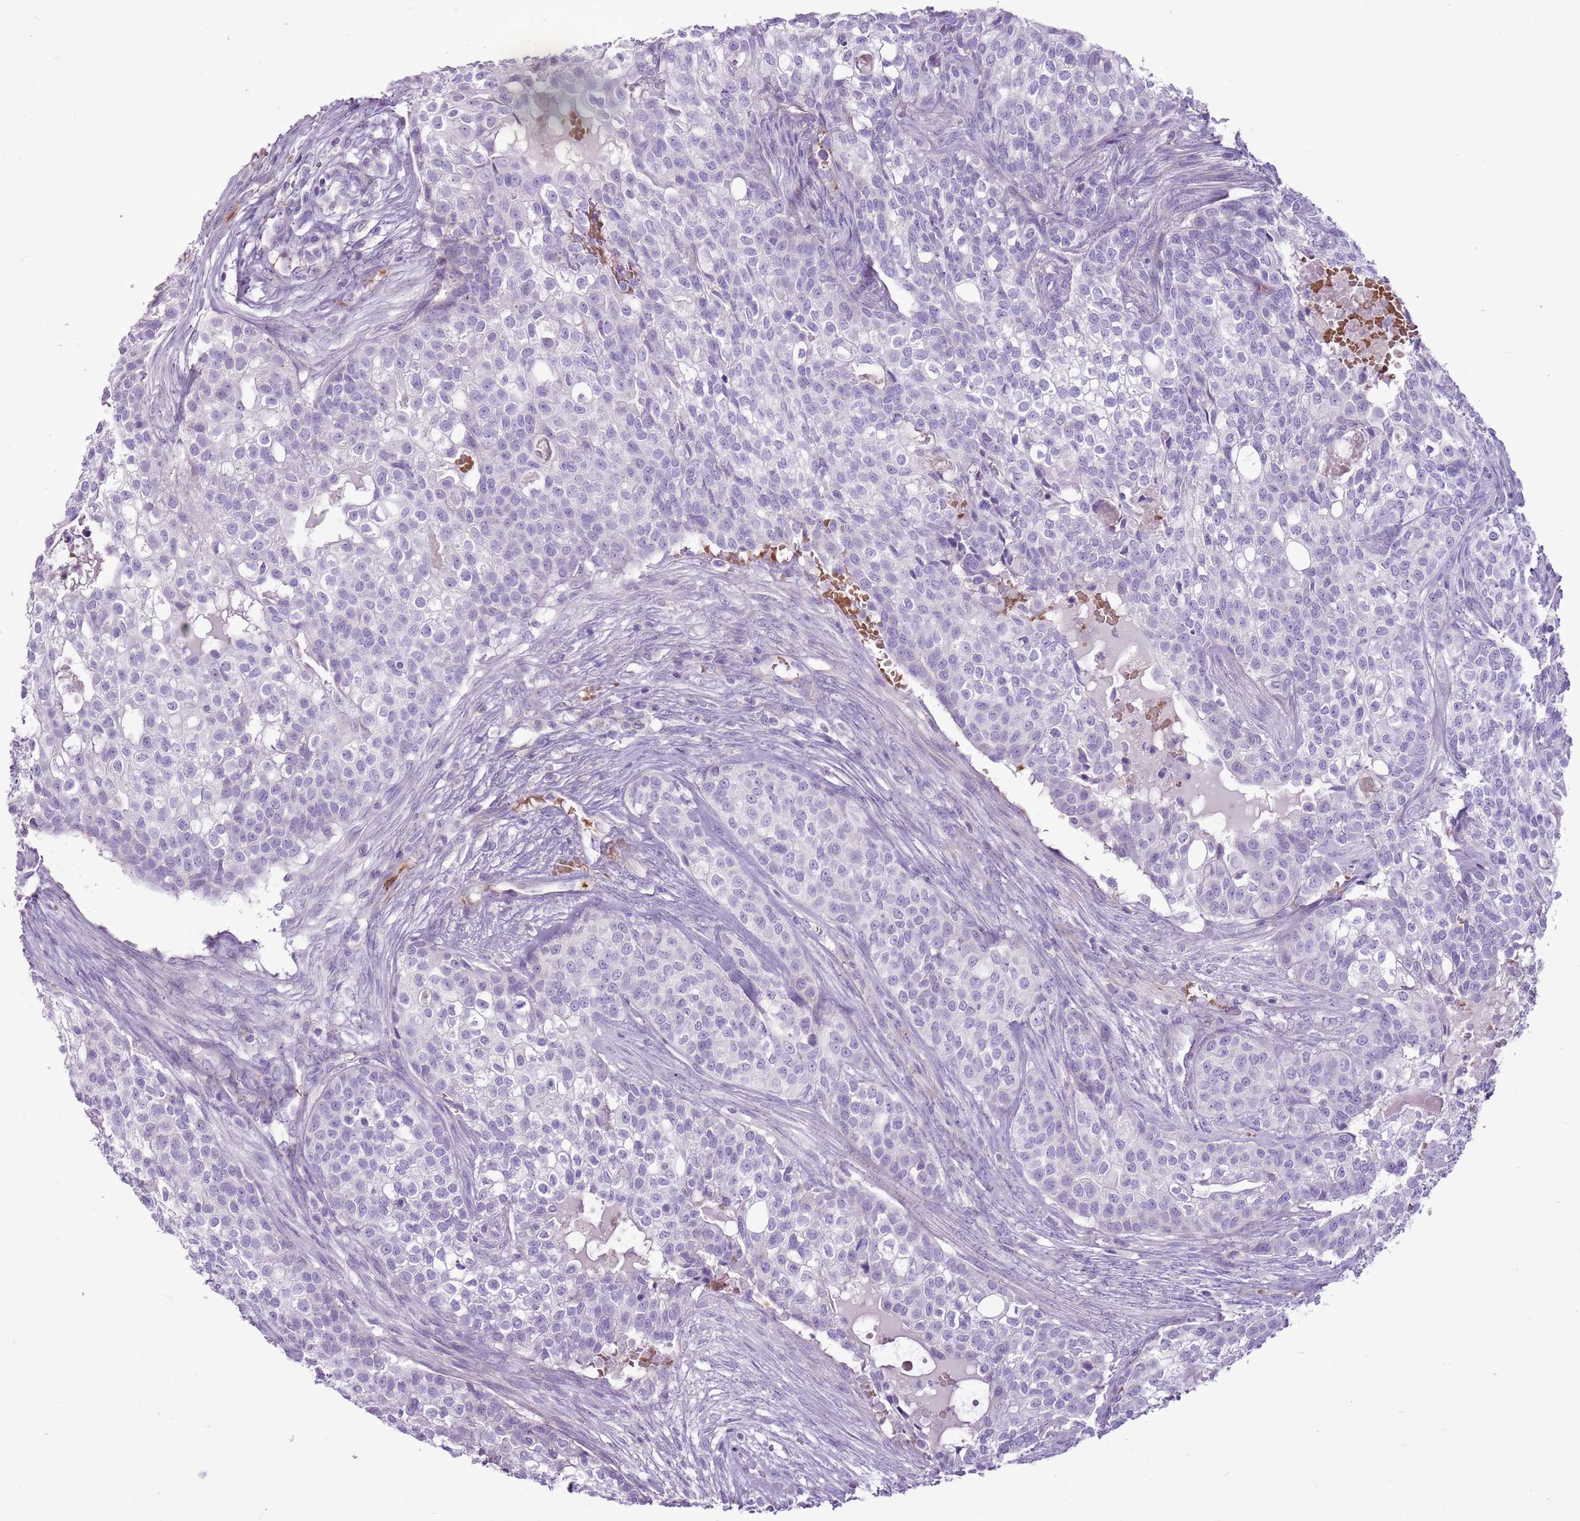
{"staining": {"intensity": "negative", "quantity": "none", "location": "none"}, "tissue": "head and neck cancer", "cell_type": "Tumor cells", "image_type": "cancer", "snomed": [{"axis": "morphology", "description": "Adenocarcinoma, NOS"}, {"axis": "topography", "description": "Head-Neck"}], "caption": "The IHC micrograph has no significant positivity in tumor cells of adenocarcinoma (head and neck) tissue.", "gene": "CHAC2", "patient": {"sex": "male", "age": 81}}